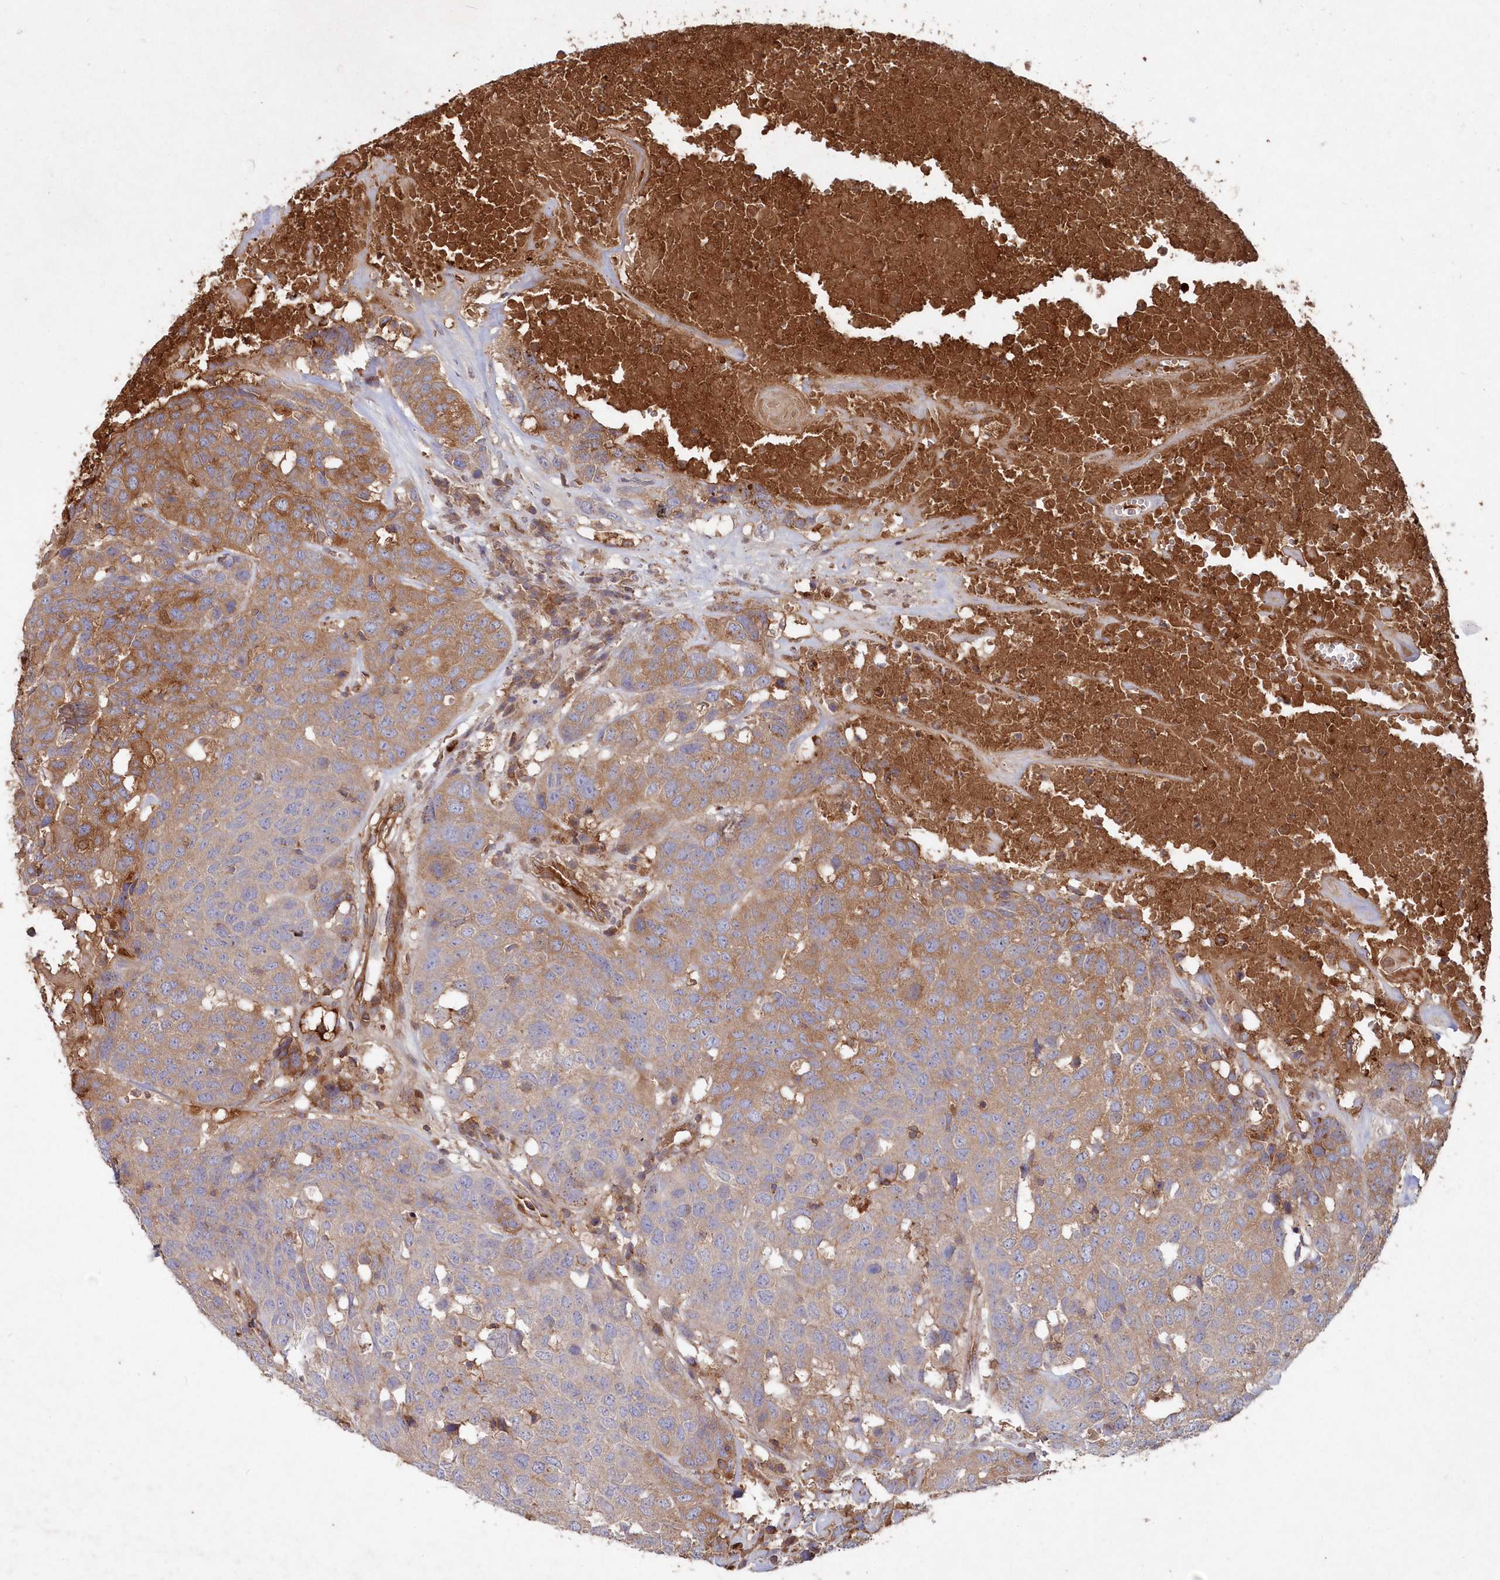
{"staining": {"intensity": "moderate", "quantity": ">75%", "location": "cytoplasmic/membranous"}, "tissue": "head and neck cancer", "cell_type": "Tumor cells", "image_type": "cancer", "snomed": [{"axis": "morphology", "description": "Squamous cell carcinoma, NOS"}, {"axis": "topography", "description": "Head-Neck"}], "caption": "An IHC micrograph of tumor tissue is shown. Protein staining in brown shows moderate cytoplasmic/membranous positivity in squamous cell carcinoma (head and neck) within tumor cells.", "gene": "ABHD14B", "patient": {"sex": "male", "age": 66}}